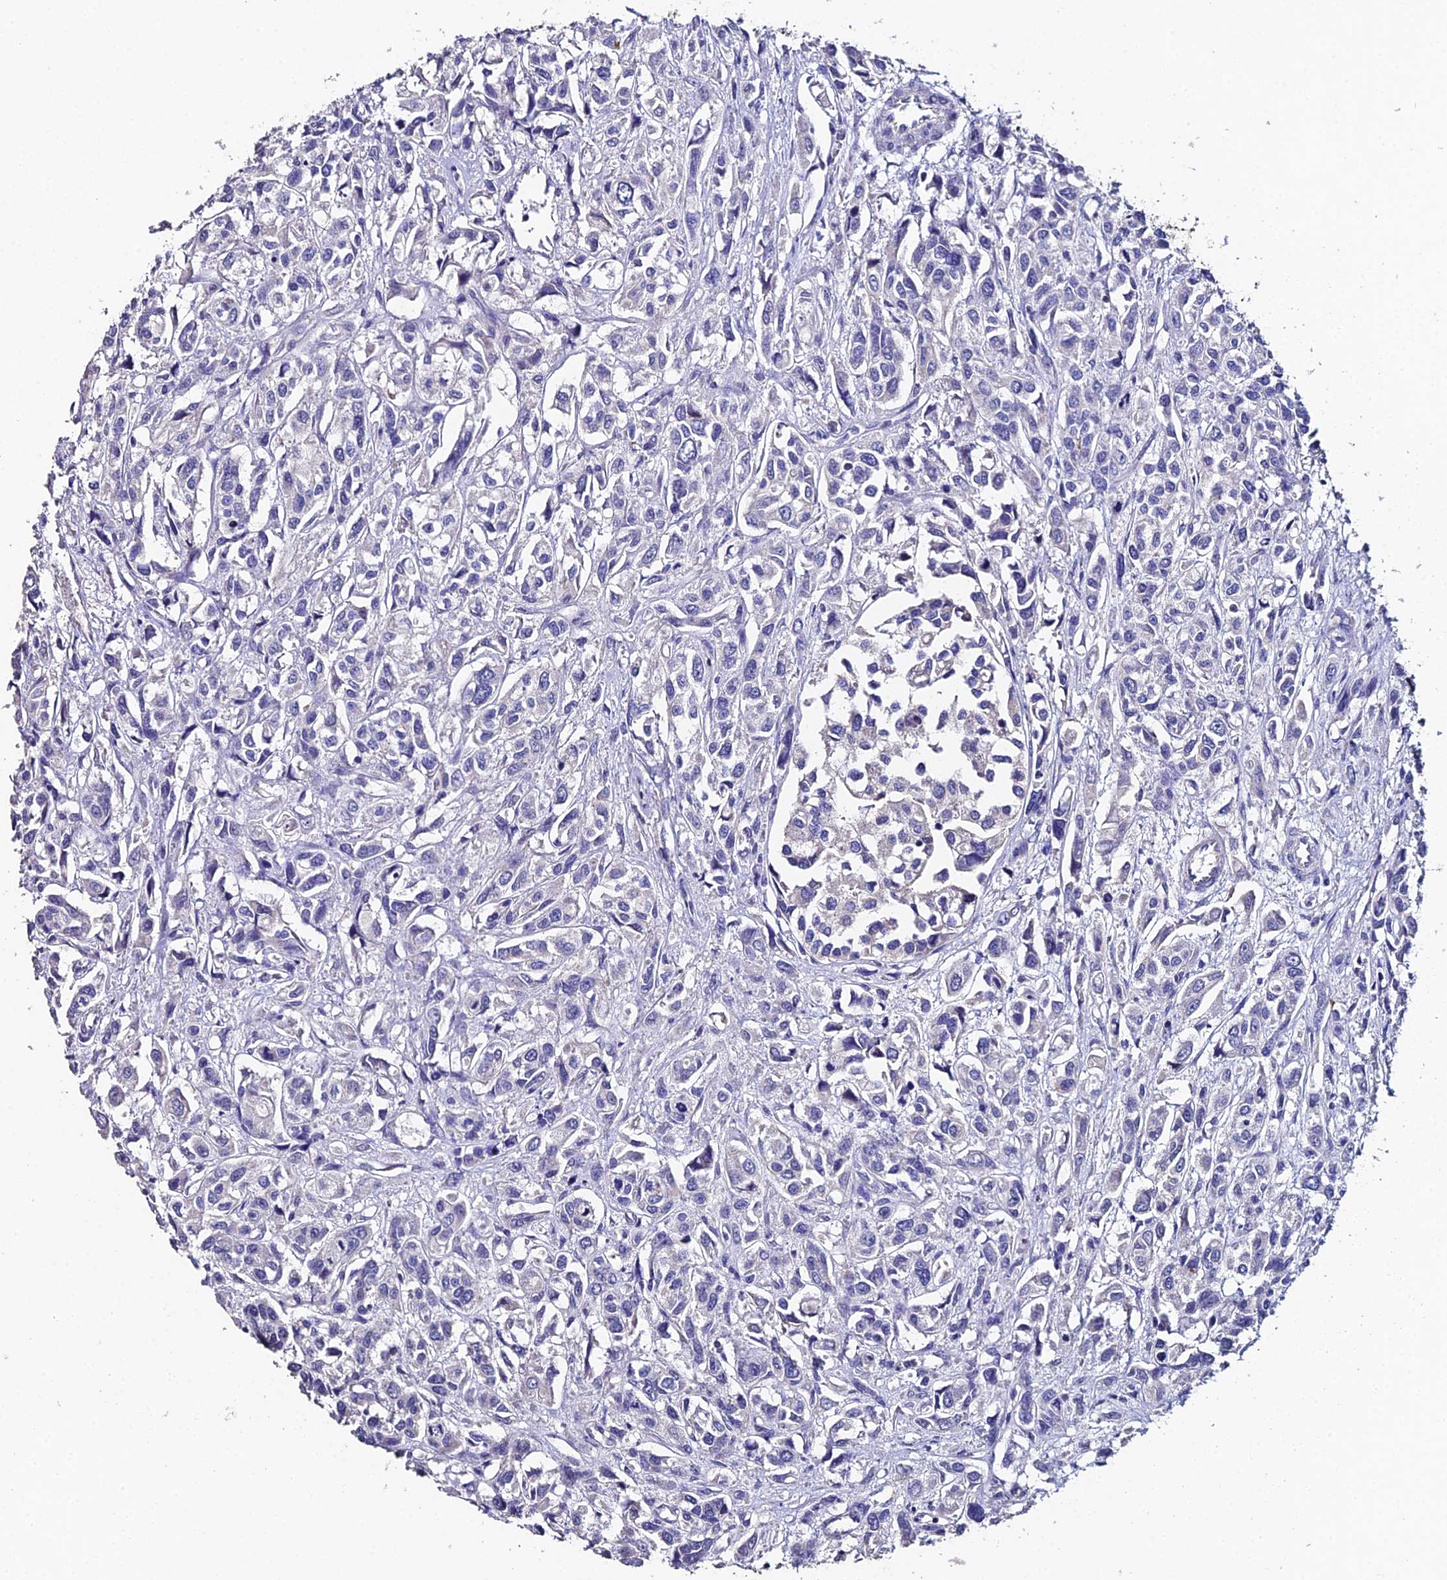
{"staining": {"intensity": "negative", "quantity": "none", "location": "none"}, "tissue": "urothelial cancer", "cell_type": "Tumor cells", "image_type": "cancer", "snomed": [{"axis": "morphology", "description": "Urothelial carcinoma, High grade"}, {"axis": "topography", "description": "Urinary bladder"}], "caption": "This is an immunohistochemistry (IHC) histopathology image of high-grade urothelial carcinoma. There is no staining in tumor cells.", "gene": "ESRRG", "patient": {"sex": "male", "age": 67}}